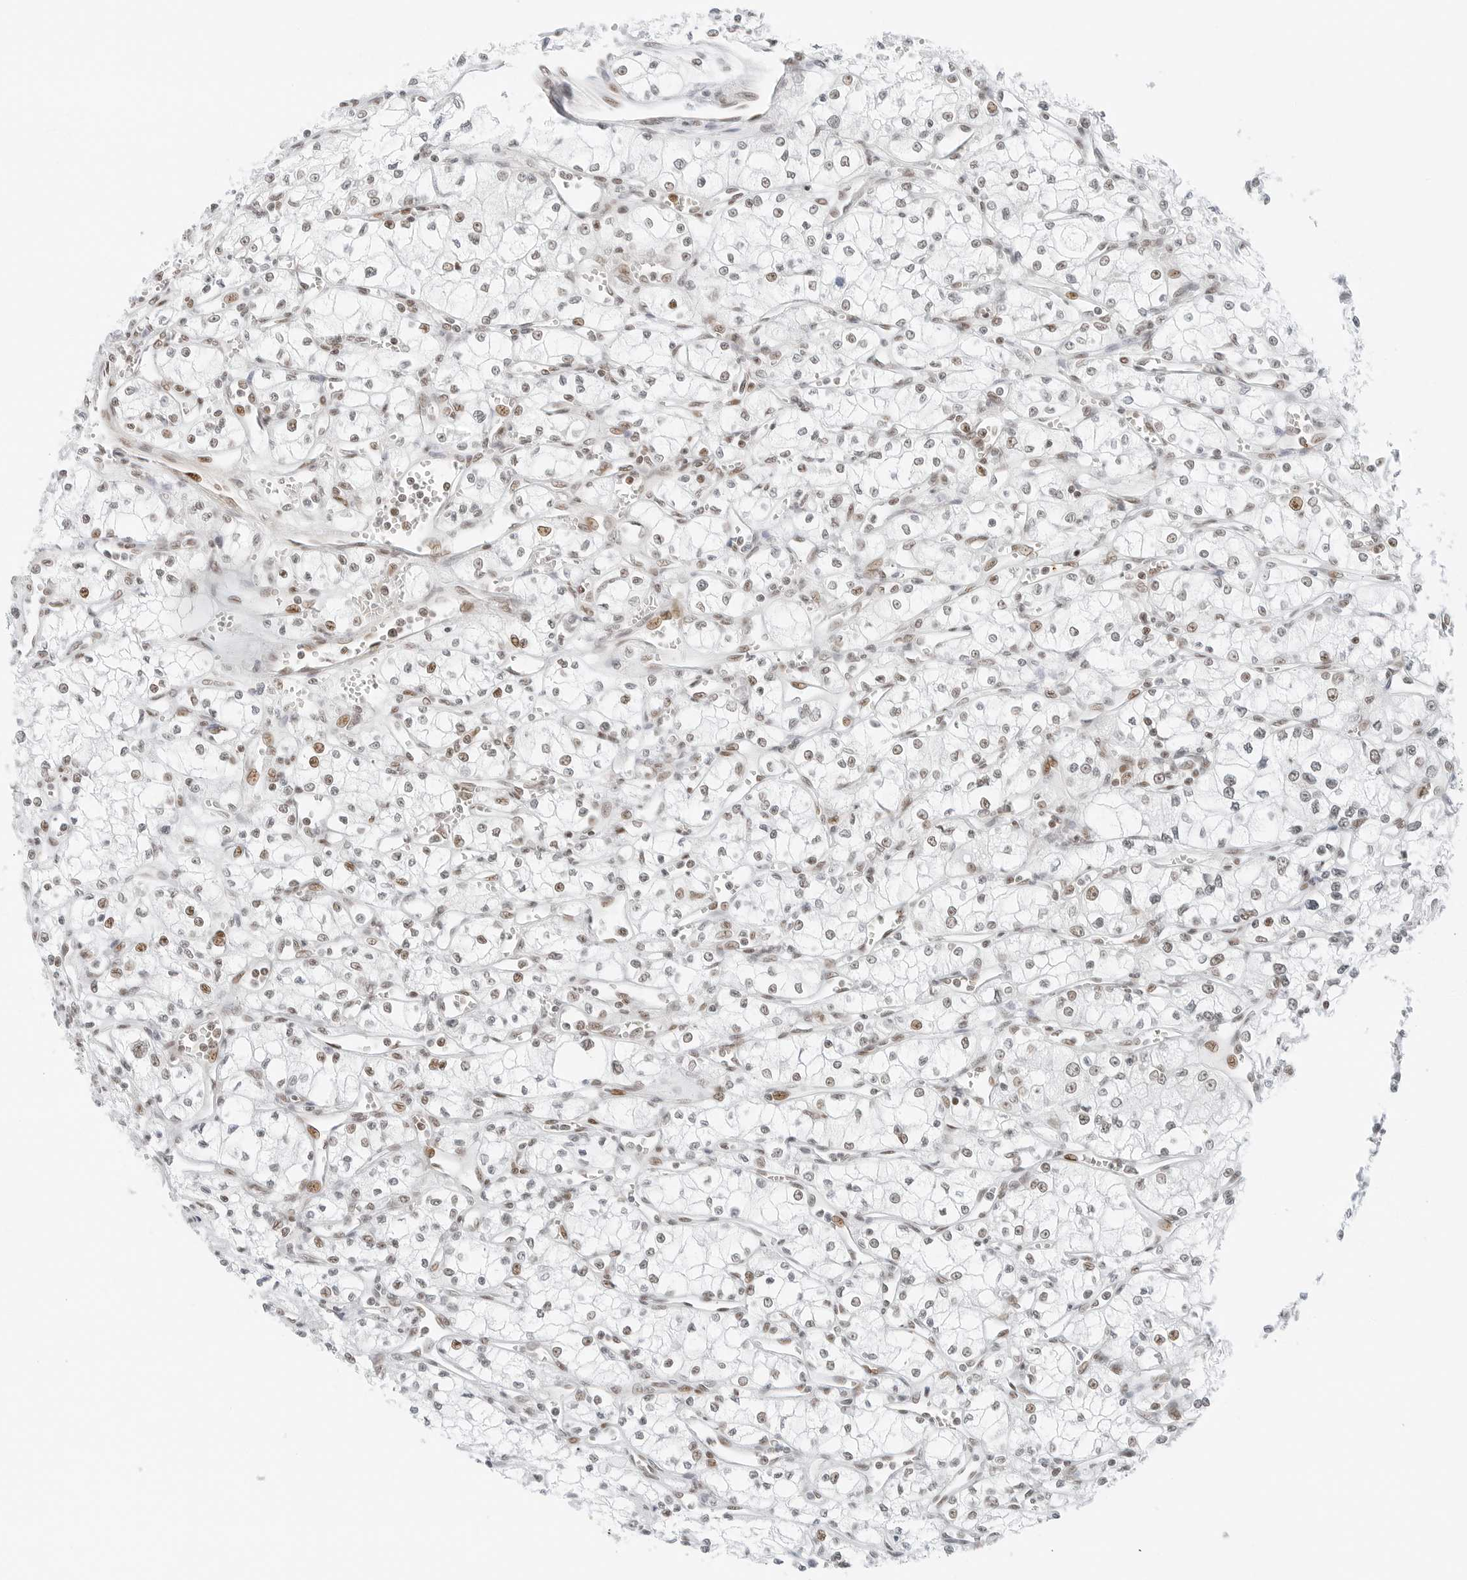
{"staining": {"intensity": "moderate", "quantity": "<25%", "location": "nuclear"}, "tissue": "renal cancer", "cell_type": "Tumor cells", "image_type": "cancer", "snomed": [{"axis": "morphology", "description": "Adenocarcinoma, NOS"}, {"axis": "topography", "description": "Kidney"}], "caption": "Immunohistochemical staining of renal adenocarcinoma reveals moderate nuclear protein staining in approximately <25% of tumor cells.", "gene": "CRTC2", "patient": {"sex": "male", "age": 59}}